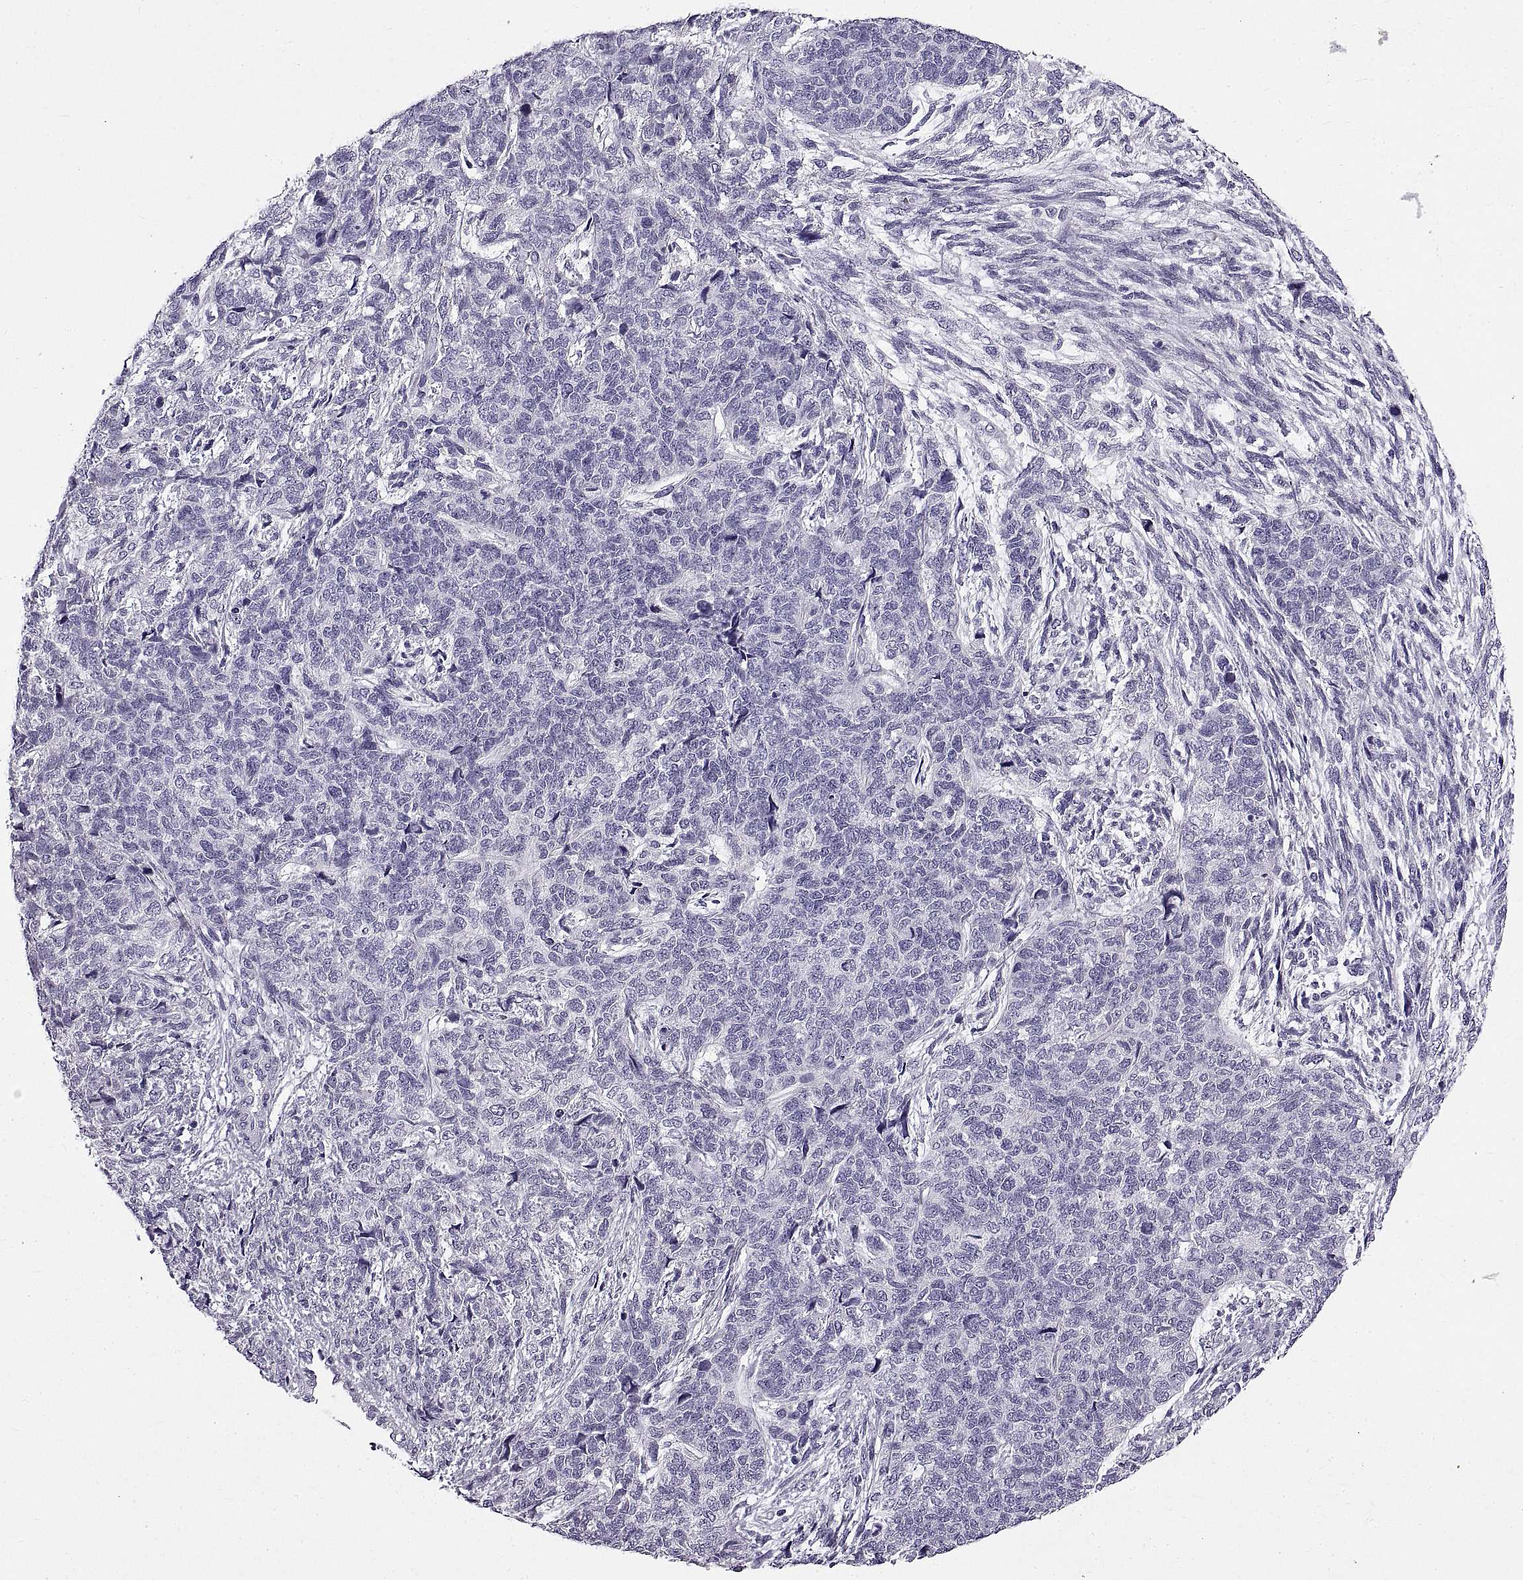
{"staining": {"intensity": "negative", "quantity": "none", "location": "none"}, "tissue": "cervical cancer", "cell_type": "Tumor cells", "image_type": "cancer", "snomed": [{"axis": "morphology", "description": "Squamous cell carcinoma, NOS"}, {"axis": "topography", "description": "Cervix"}], "caption": "Immunohistochemistry (IHC) photomicrograph of cervical squamous cell carcinoma stained for a protein (brown), which displays no expression in tumor cells. (DAB immunohistochemistry, high magnification).", "gene": "WFDC8", "patient": {"sex": "female", "age": 63}}